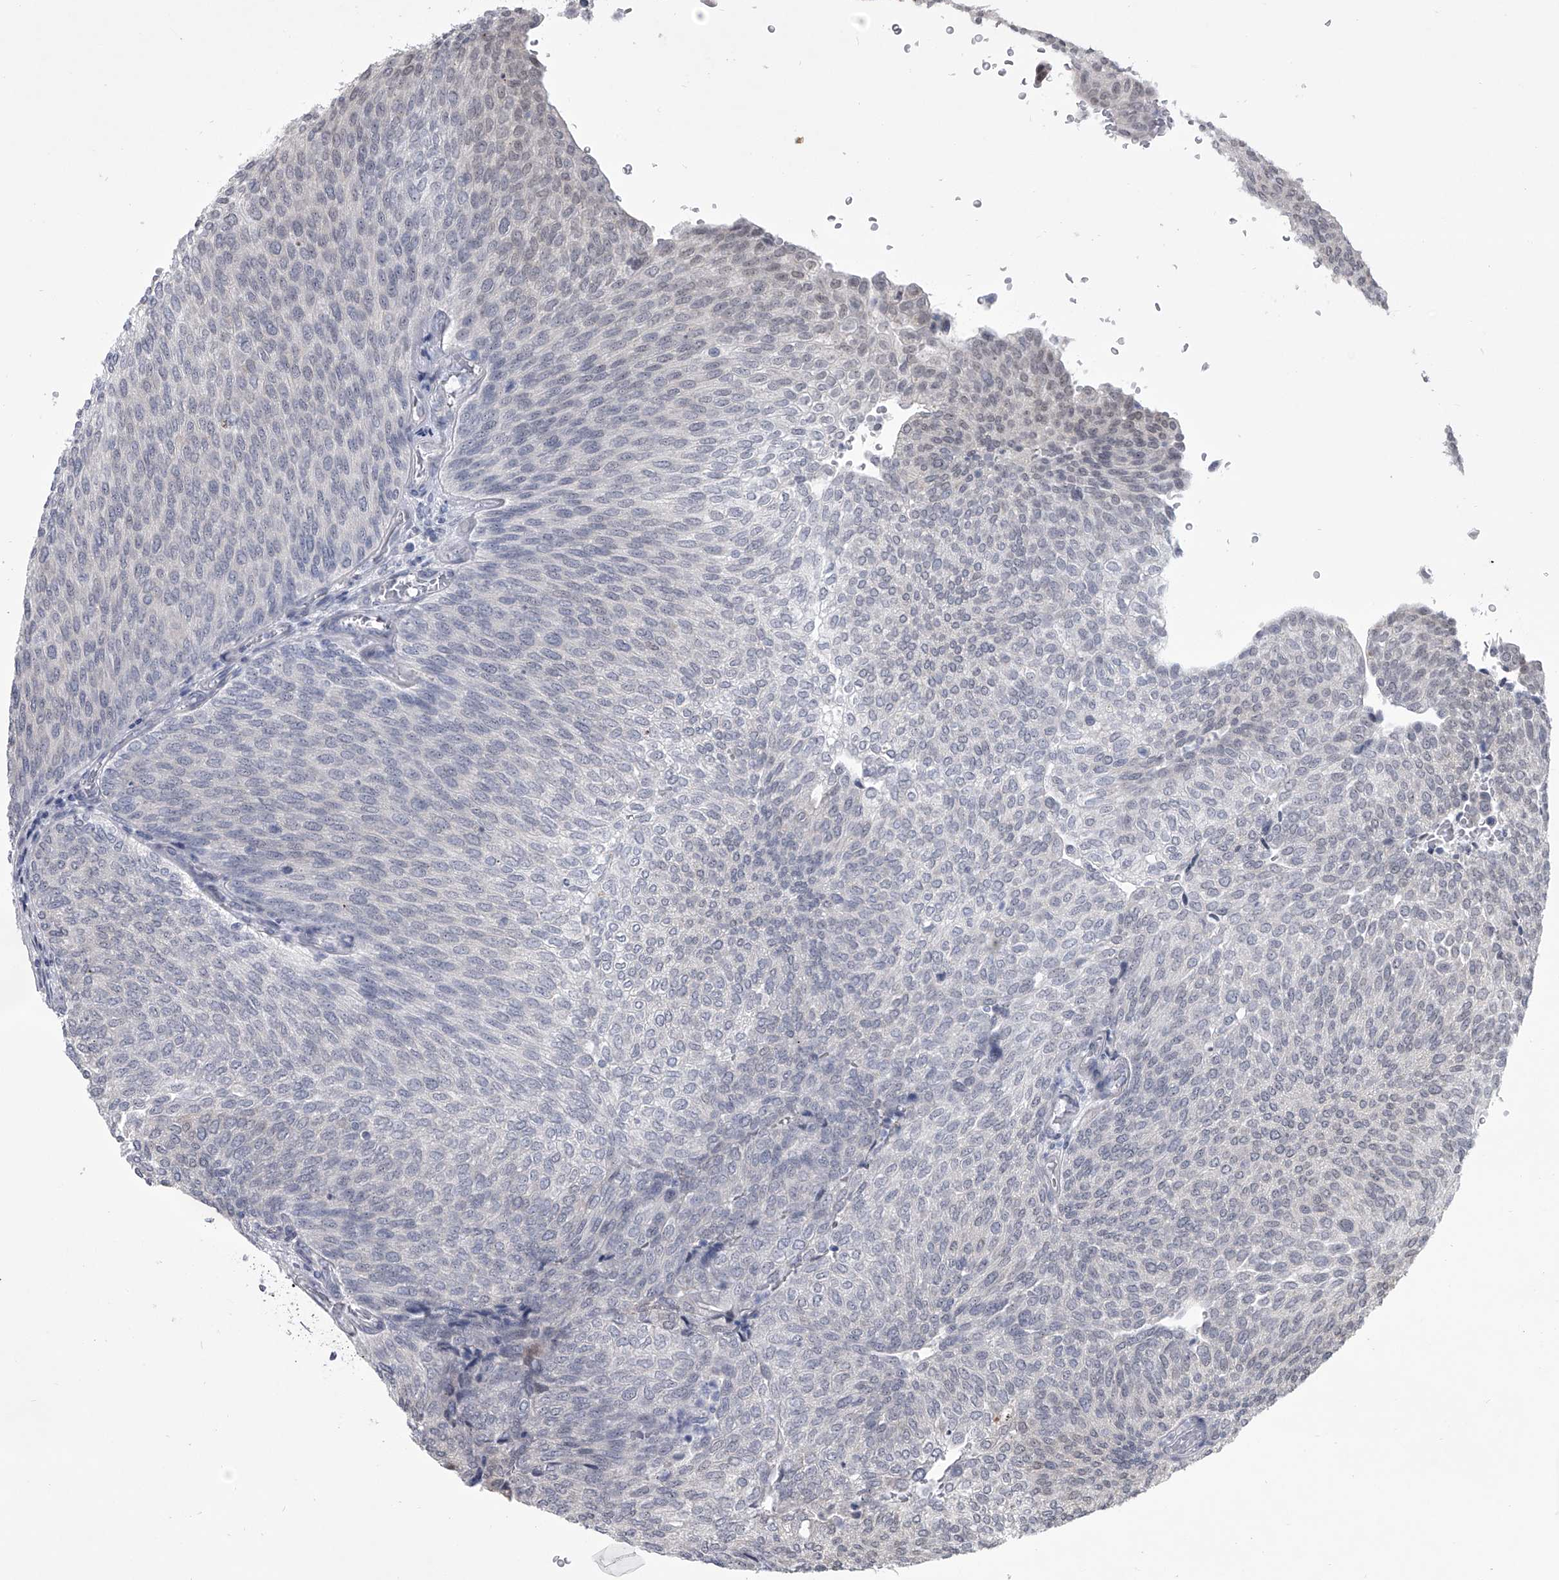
{"staining": {"intensity": "negative", "quantity": "none", "location": "none"}, "tissue": "urothelial cancer", "cell_type": "Tumor cells", "image_type": "cancer", "snomed": [{"axis": "morphology", "description": "Urothelial carcinoma, Low grade"}, {"axis": "topography", "description": "Urinary bladder"}], "caption": "Immunohistochemistry (IHC) photomicrograph of human low-grade urothelial carcinoma stained for a protein (brown), which exhibits no expression in tumor cells.", "gene": "HEATR6", "patient": {"sex": "female", "age": 79}}